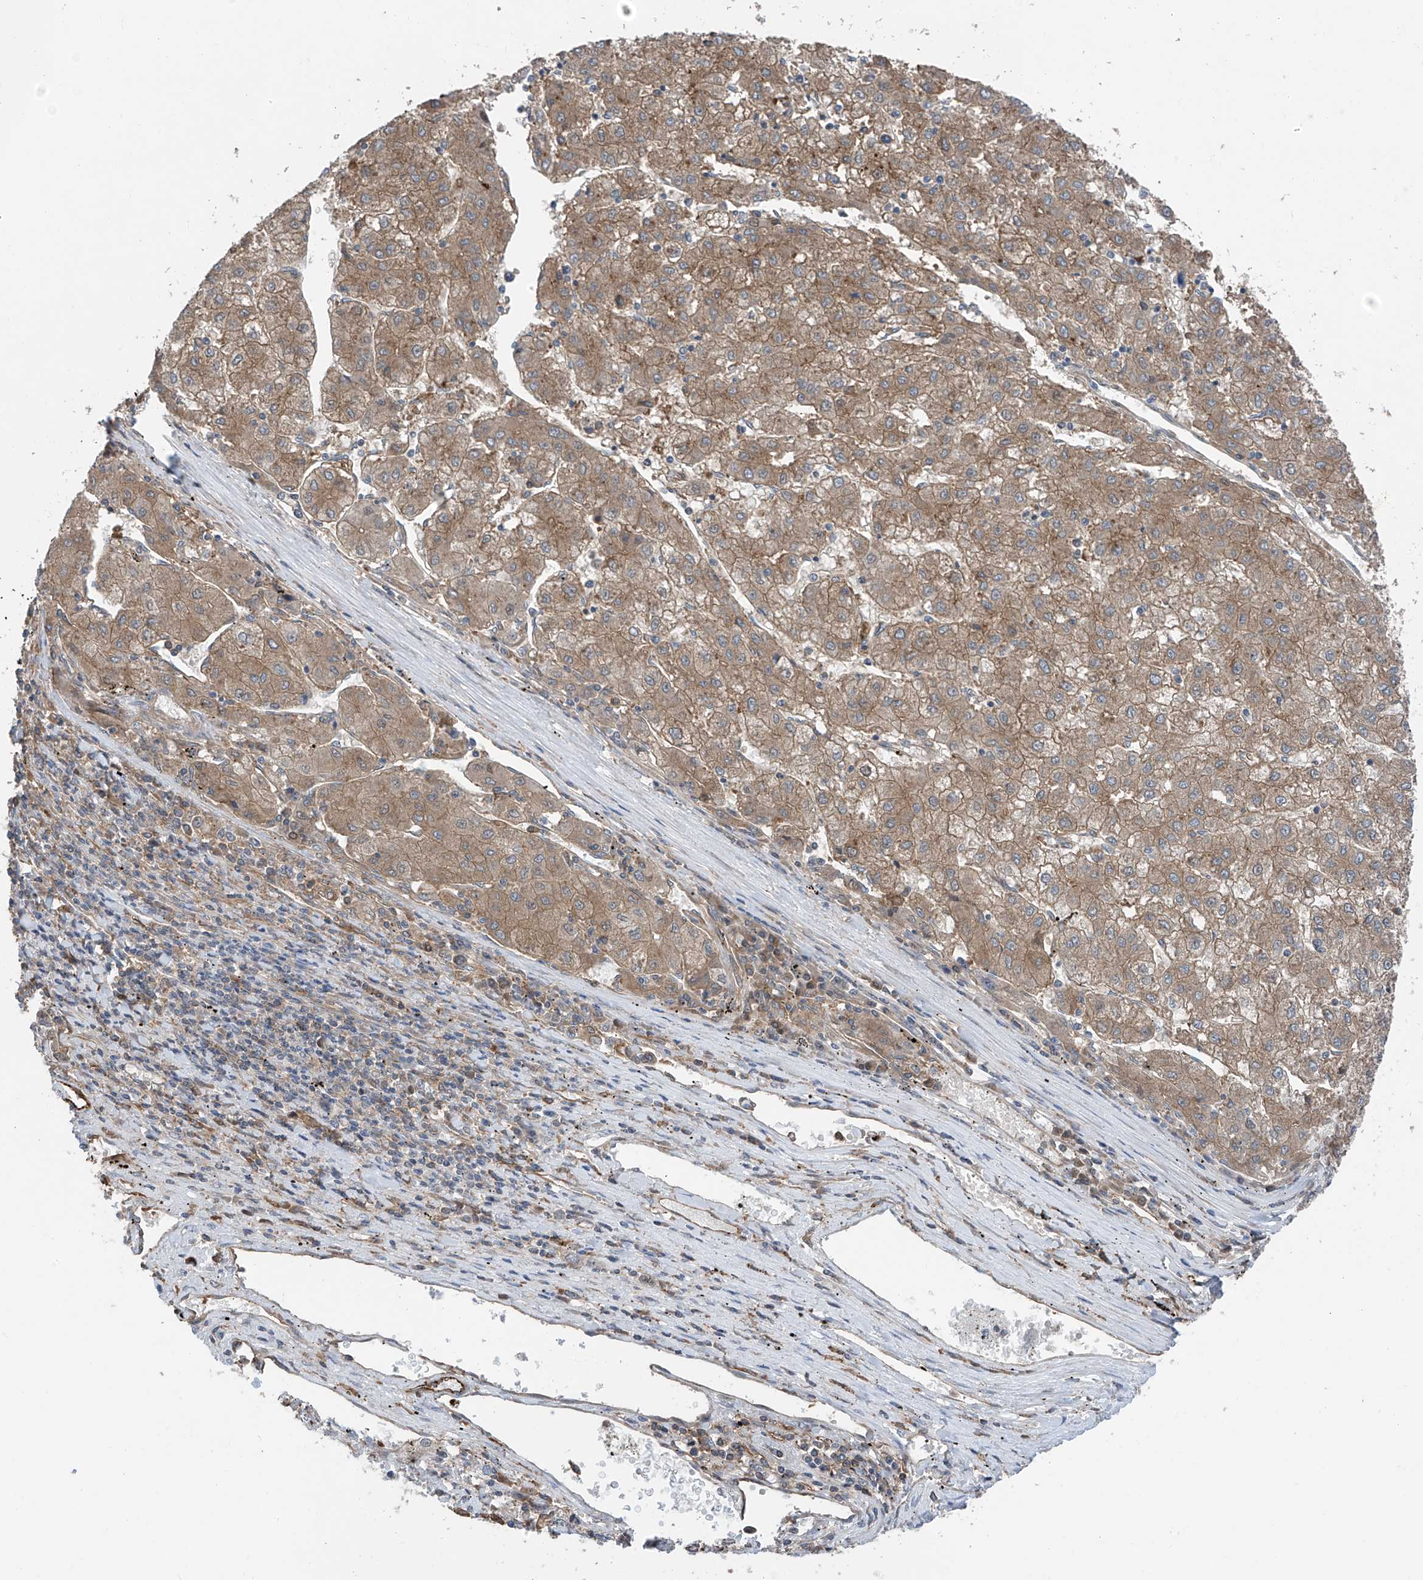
{"staining": {"intensity": "moderate", "quantity": ">75%", "location": "cytoplasmic/membranous"}, "tissue": "liver cancer", "cell_type": "Tumor cells", "image_type": "cancer", "snomed": [{"axis": "morphology", "description": "Carcinoma, Hepatocellular, NOS"}, {"axis": "topography", "description": "Liver"}], "caption": "Hepatocellular carcinoma (liver) stained with DAB (3,3'-diaminobenzidine) immunohistochemistry (IHC) shows medium levels of moderate cytoplasmic/membranous expression in approximately >75% of tumor cells.", "gene": "CHPF", "patient": {"sex": "male", "age": 72}}